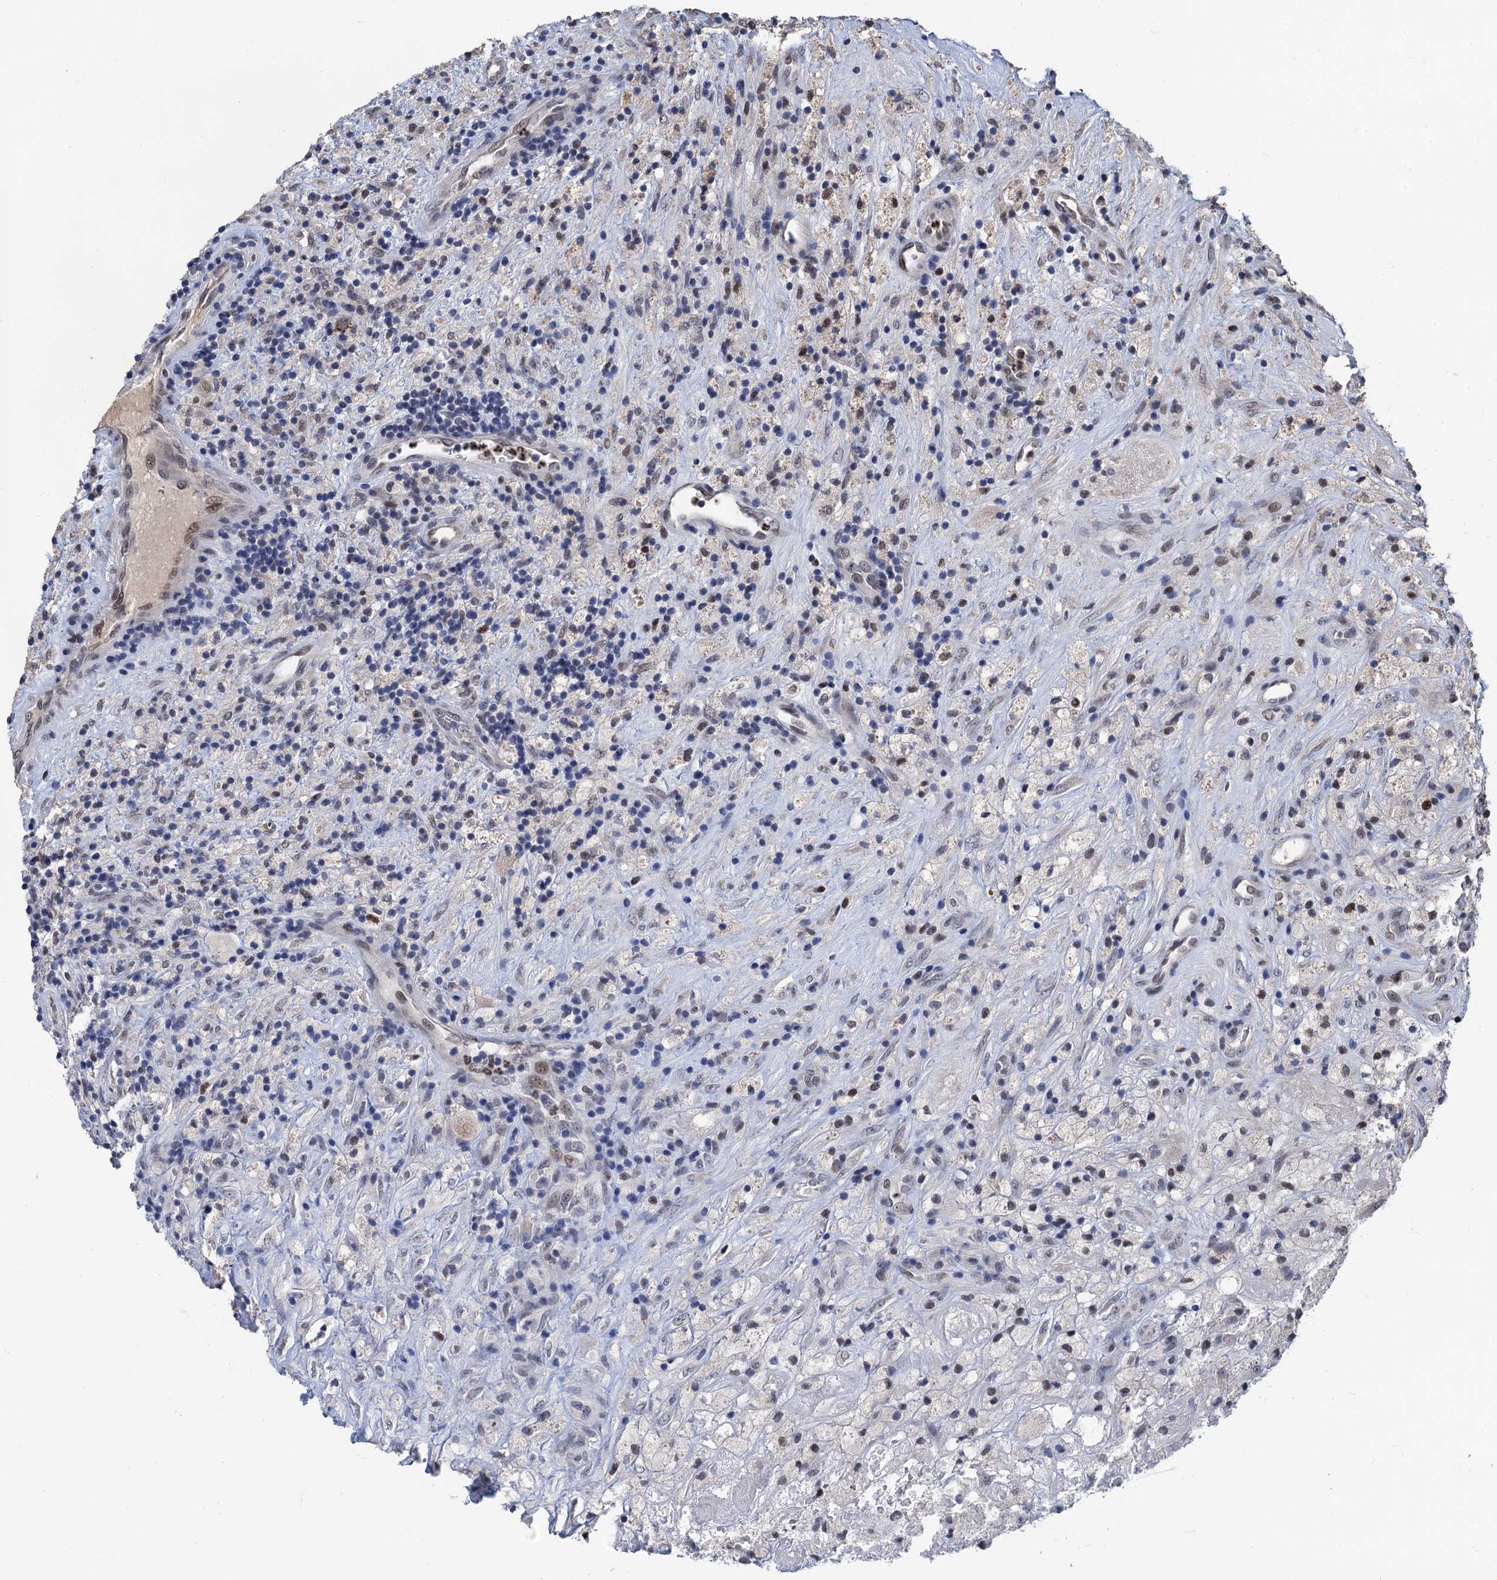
{"staining": {"intensity": "negative", "quantity": "none", "location": "none"}, "tissue": "glioma", "cell_type": "Tumor cells", "image_type": "cancer", "snomed": [{"axis": "morphology", "description": "Glioma, malignant, High grade"}, {"axis": "topography", "description": "Brain"}], "caption": "An image of human glioma is negative for staining in tumor cells.", "gene": "TSEN34", "patient": {"sex": "male", "age": 69}}